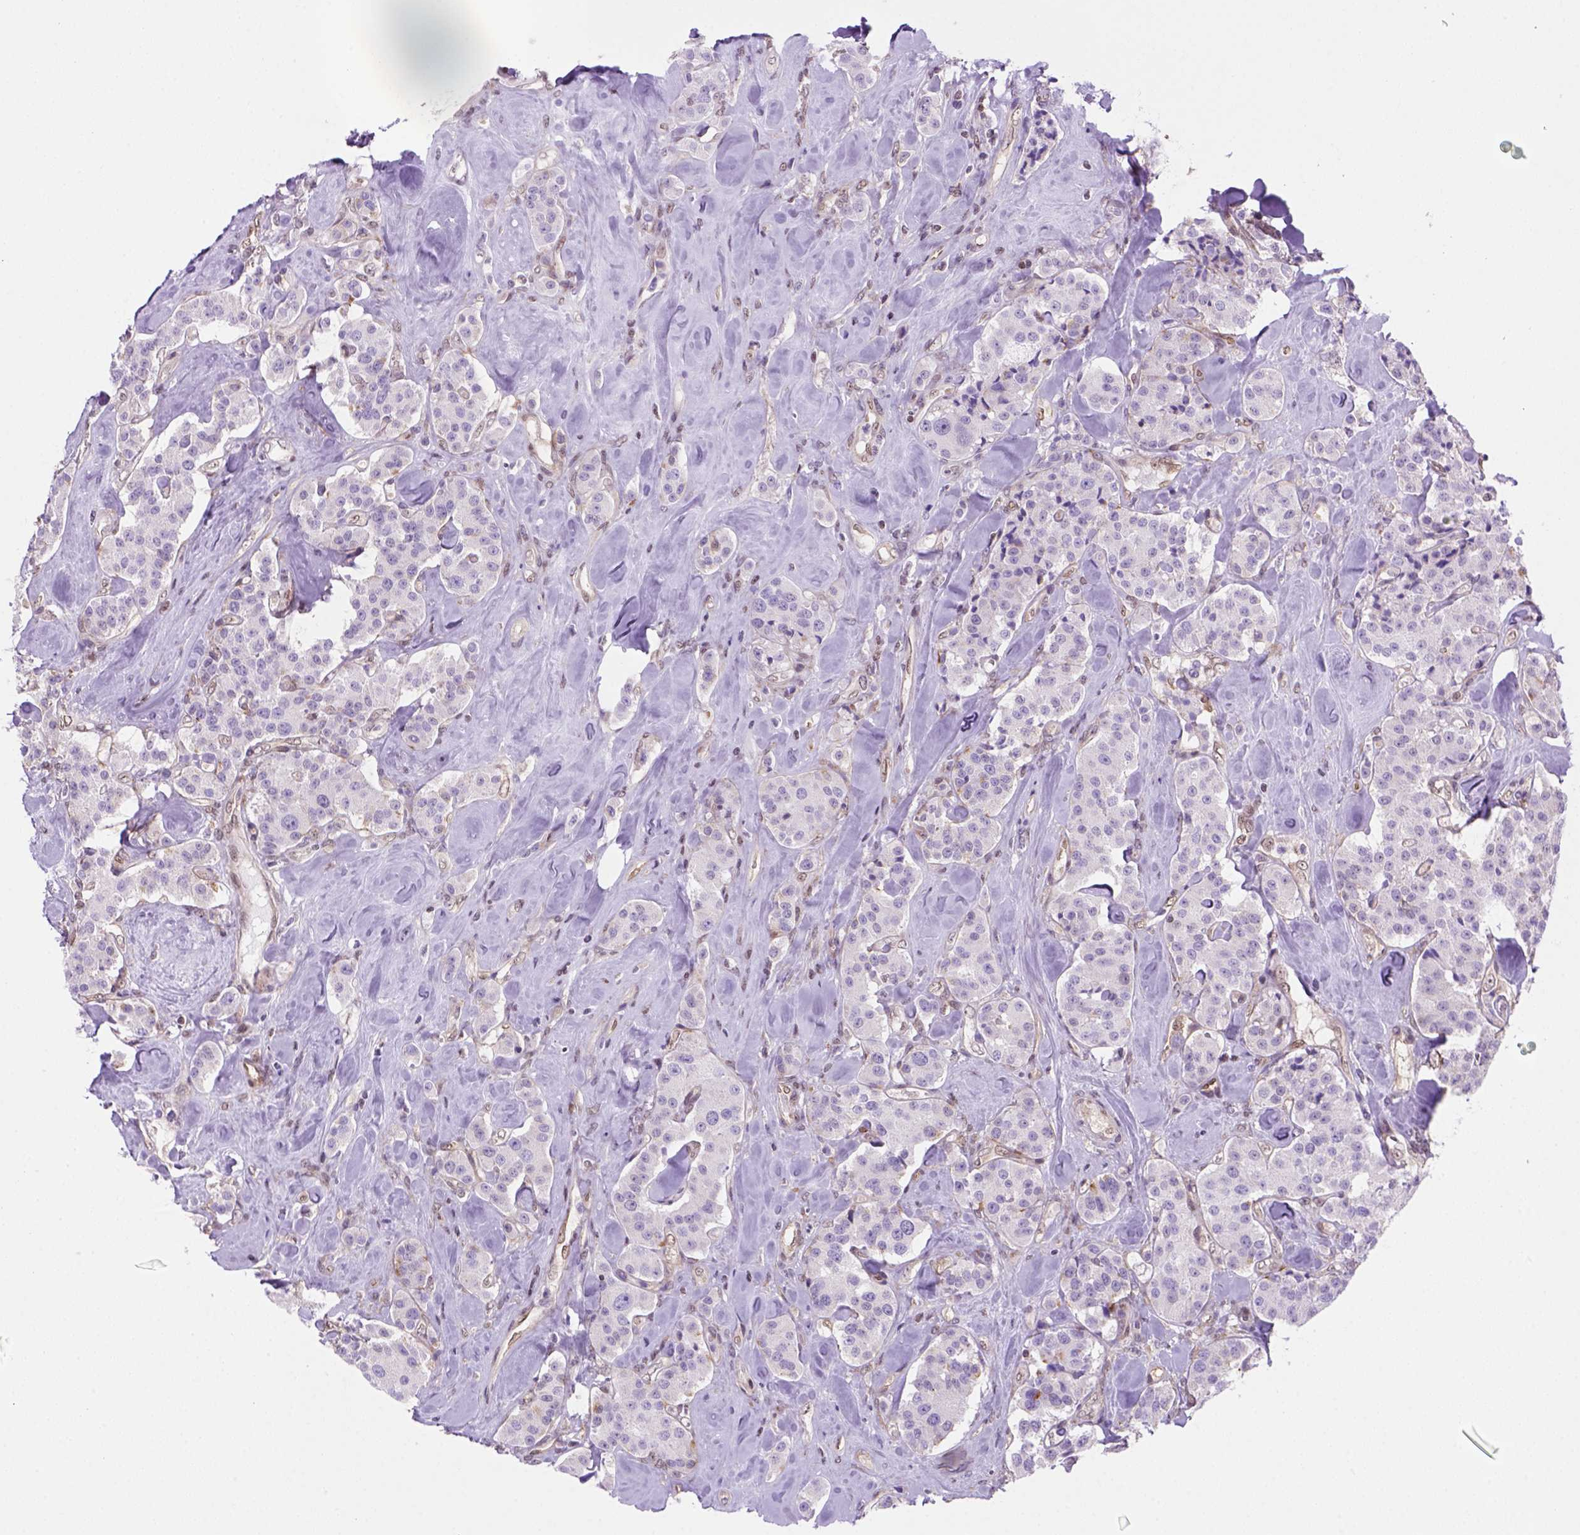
{"staining": {"intensity": "negative", "quantity": "none", "location": "none"}, "tissue": "carcinoid", "cell_type": "Tumor cells", "image_type": "cancer", "snomed": [{"axis": "morphology", "description": "Carcinoid, malignant, NOS"}, {"axis": "topography", "description": "Pancreas"}], "caption": "A high-resolution micrograph shows immunohistochemistry staining of carcinoid, which exhibits no significant expression in tumor cells.", "gene": "MGMT", "patient": {"sex": "male", "age": 41}}